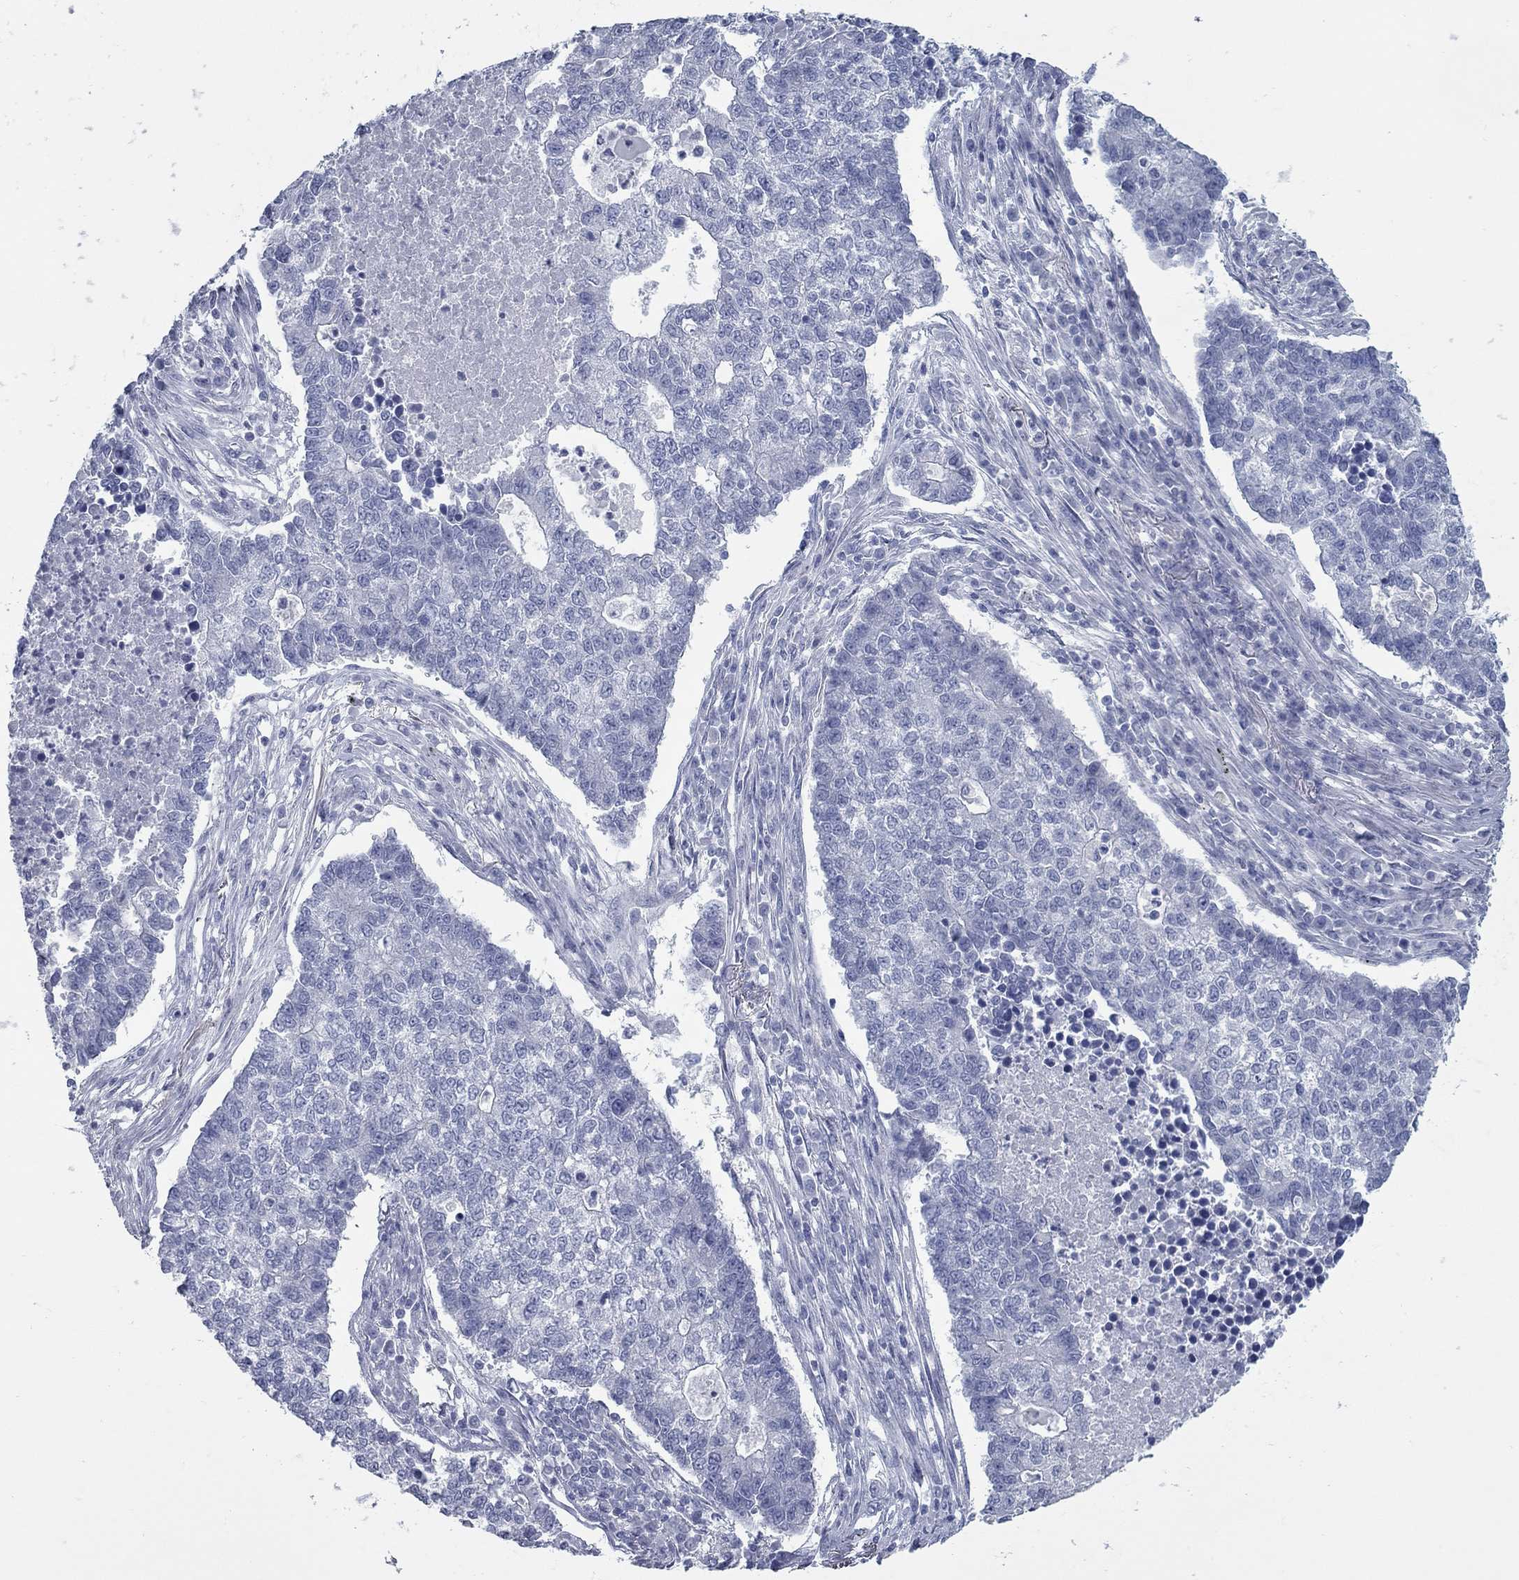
{"staining": {"intensity": "negative", "quantity": "none", "location": "none"}, "tissue": "lung cancer", "cell_type": "Tumor cells", "image_type": "cancer", "snomed": [{"axis": "morphology", "description": "Adenocarcinoma, NOS"}, {"axis": "topography", "description": "Lung"}], "caption": "Tumor cells are negative for protein expression in human lung adenocarcinoma.", "gene": "KIRREL2", "patient": {"sex": "male", "age": 57}}